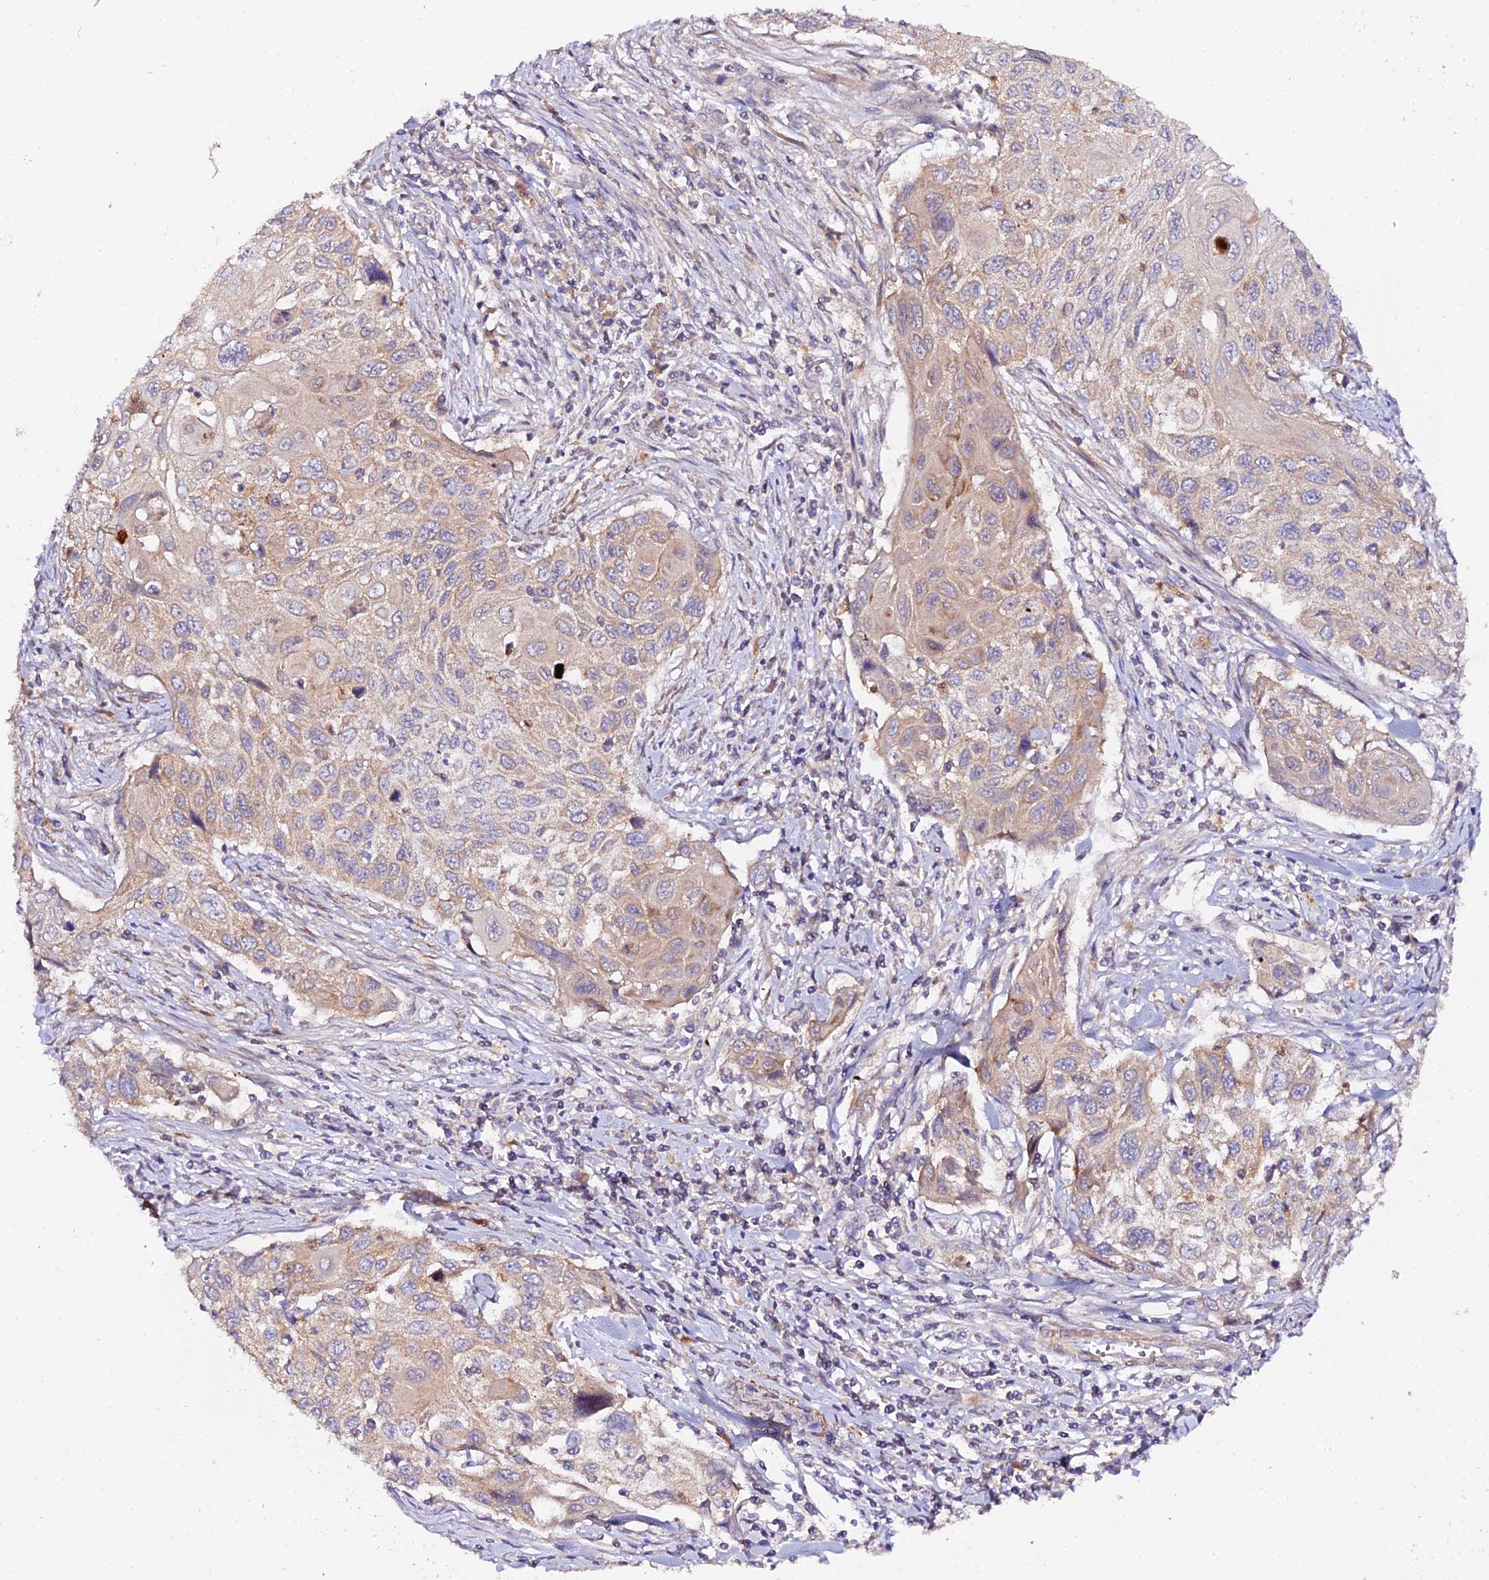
{"staining": {"intensity": "moderate", "quantity": "25%-75%", "location": "cytoplasmic/membranous"}, "tissue": "cervical cancer", "cell_type": "Tumor cells", "image_type": "cancer", "snomed": [{"axis": "morphology", "description": "Squamous cell carcinoma, NOS"}, {"axis": "topography", "description": "Cervix"}], "caption": "A brown stain highlights moderate cytoplasmic/membranous positivity of a protein in human cervical cancer (squamous cell carcinoma) tumor cells.", "gene": "TRIM26", "patient": {"sex": "female", "age": 70}}